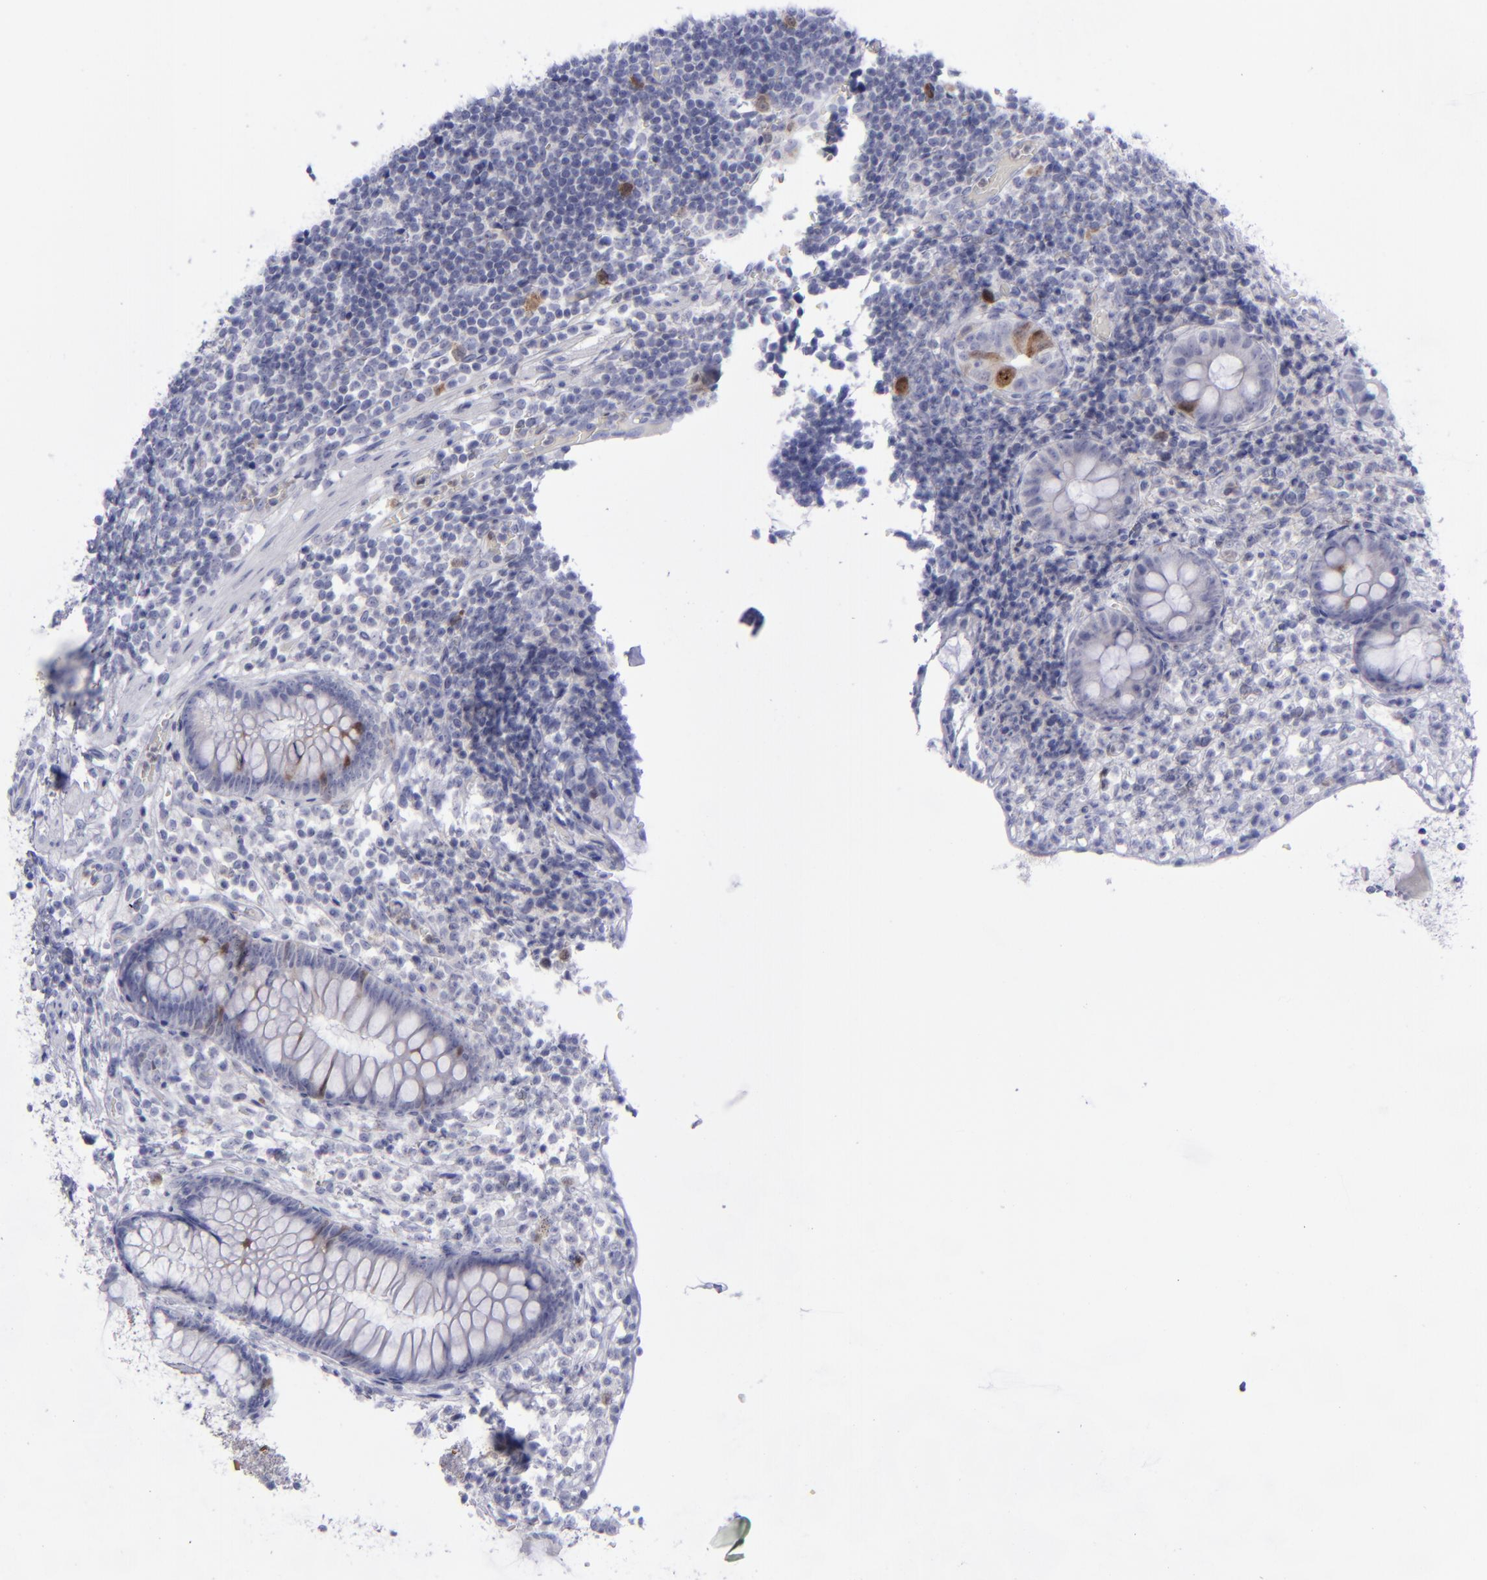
{"staining": {"intensity": "moderate", "quantity": "<25%", "location": "cytoplasmic/membranous"}, "tissue": "appendix", "cell_type": "Glandular cells", "image_type": "normal", "snomed": [{"axis": "morphology", "description": "Normal tissue, NOS"}, {"axis": "topography", "description": "Appendix"}], "caption": "Benign appendix reveals moderate cytoplasmic/membranous expression in approximately <25% of glandular cells, visualized by immunohistochemistry. The protein is stained brown, and the nuclei are stained in blue (DAB IHC with brightfield microscopy, high magnification).", "gene": "AURKA", "patient": {"sex": "male", "age": 38}}